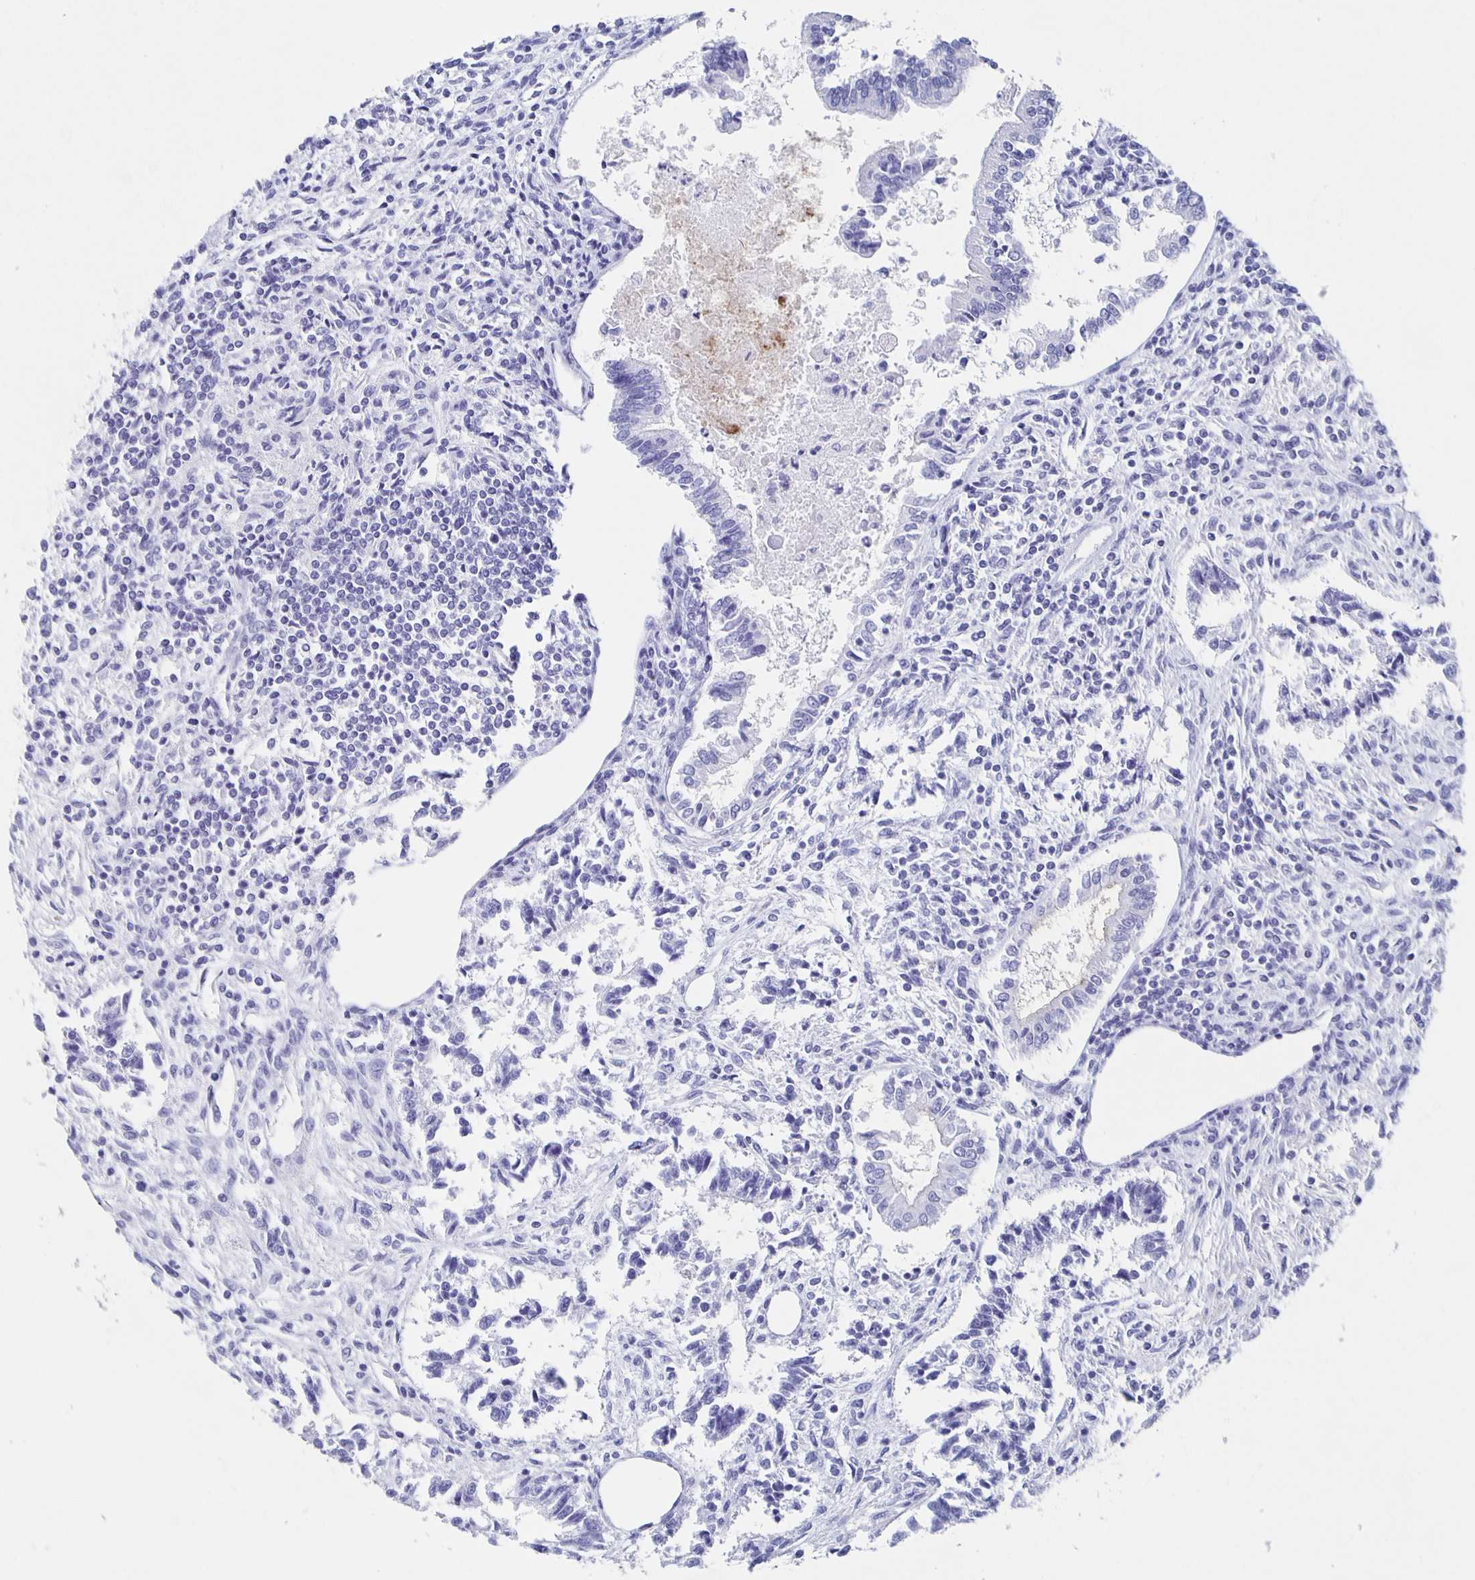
{"staining": {"intensity": "negative", "quantity": "none", "location": "none"}, "tissue": "testis cancer", "cell_type": "Tumor cells", "image_type": "cancer", "snomed": [{"axis": "morphology", "description": "Carcinoma, Embryonal, NOS"}, {"axis": "topography", "description": "Testis"}], "caption": "A photomicrograph of human testis cancer is negative for staining in tumor cells.", "gene": "SLC34A2", "patient": {"sex": "male", "age": 37}}